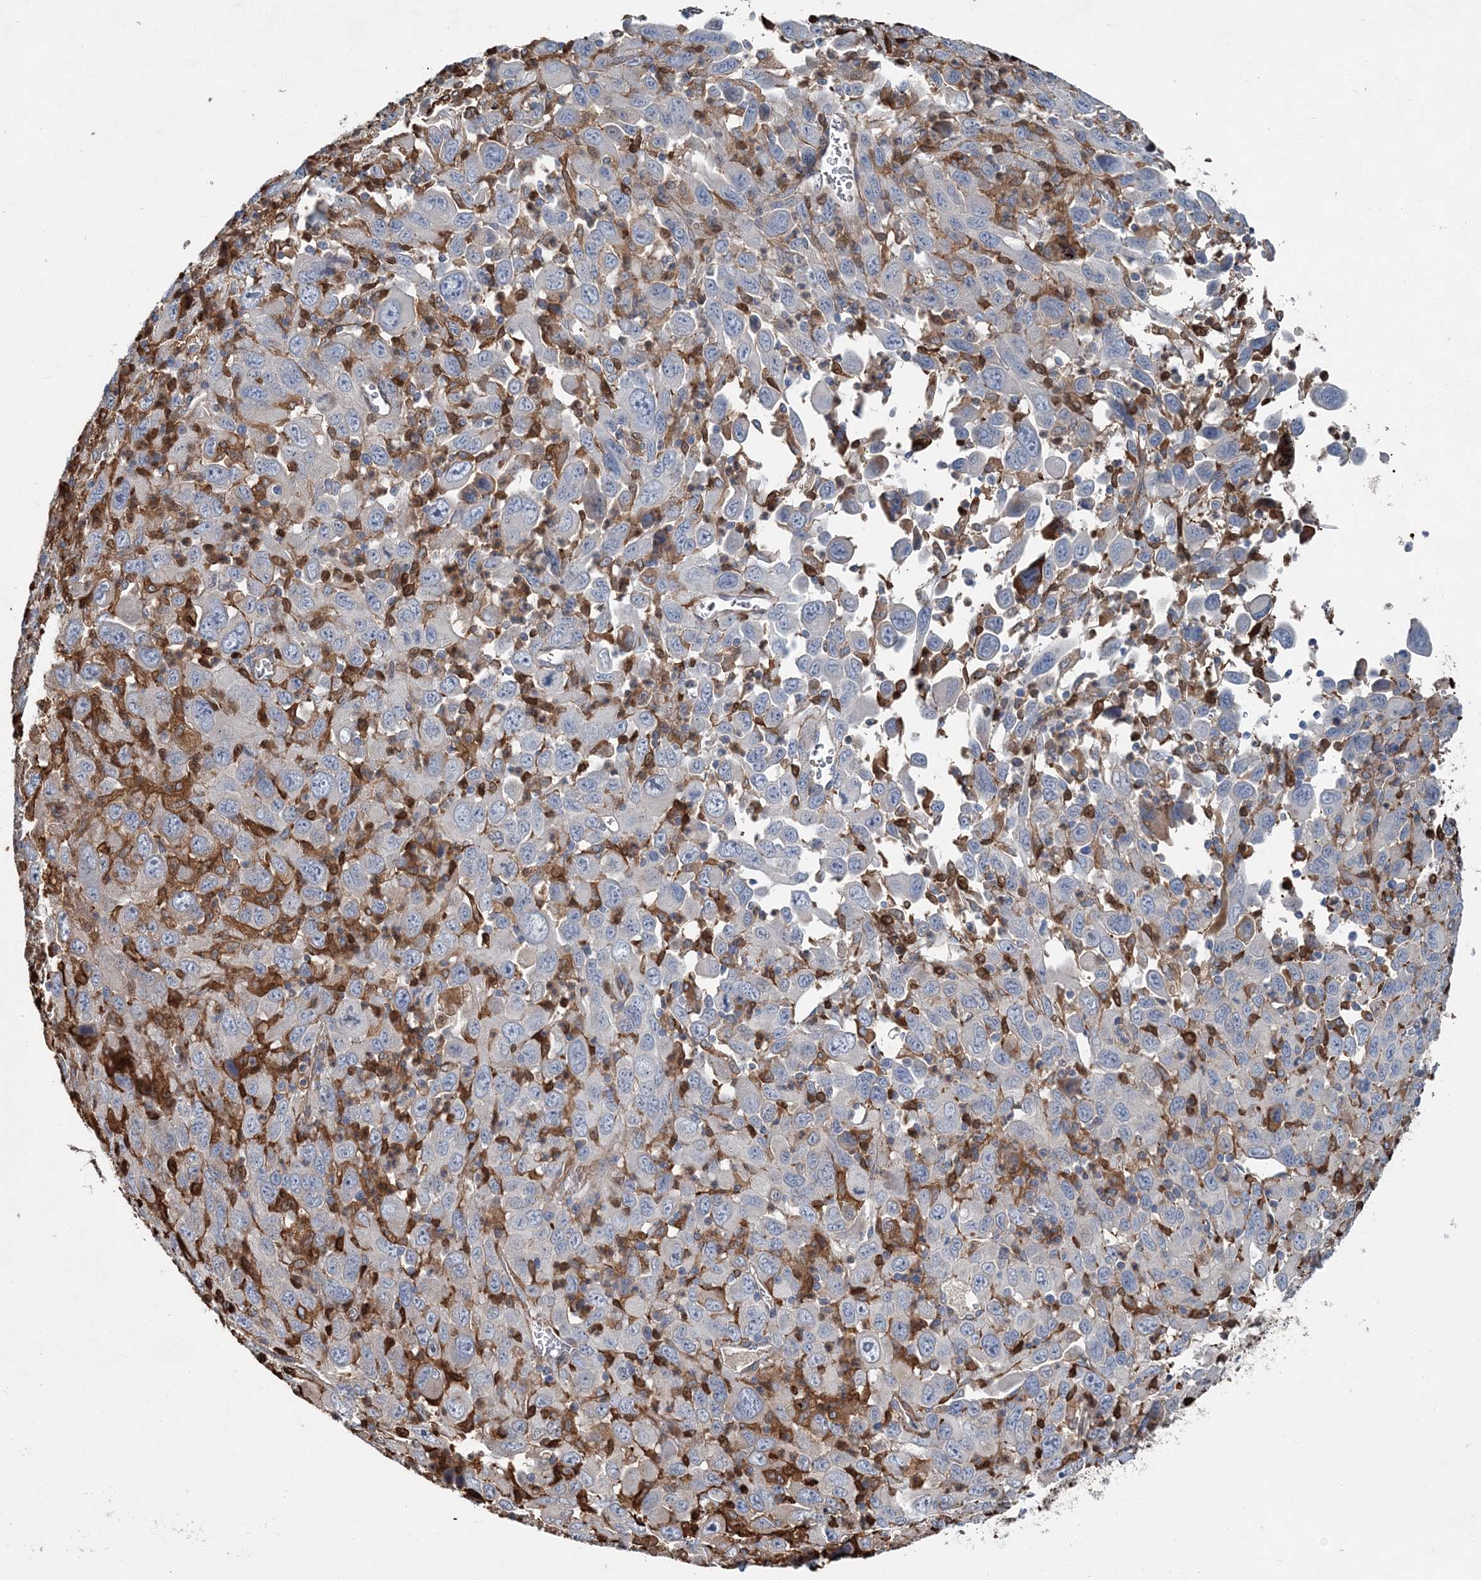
{"staining": {"intensity": "negative", "quantity": "none", "location": "none"}, "tissue": "melanoma", "cell_type": "Tumor cells", "image_type": "cancer", "snomed": [{"axis": "morphology", "description": "Malignant melanoma, Metastatic site"}, {"axis": "topography", "description": "Skin"}], "caption": "This is an immunohistochemistry micrograph of malignant melanoma (metastatic site). There is no expression in tumor cells.", "gene": "SPOPL", "patient": {"sex": "female", "age": 56}}